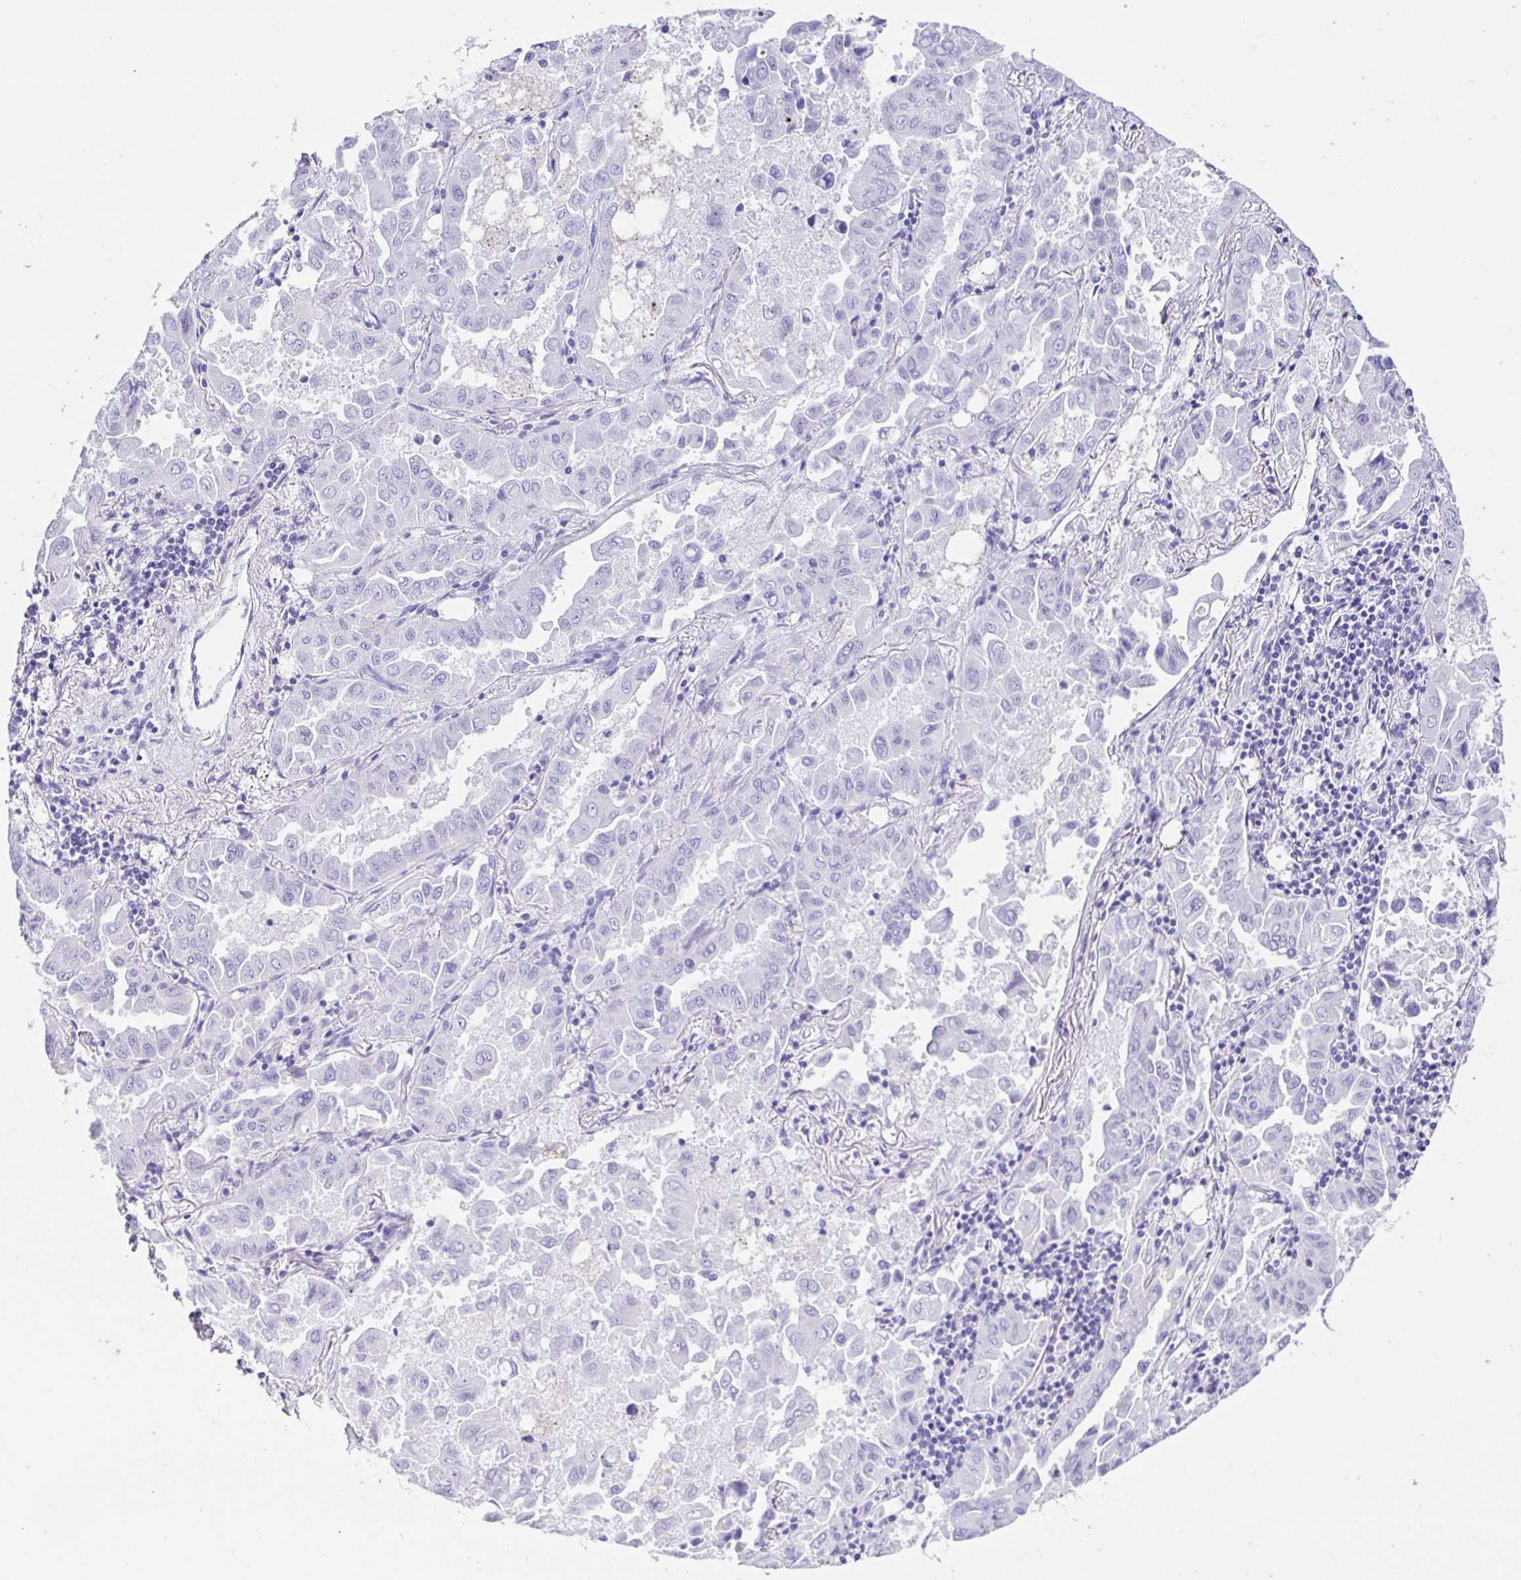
{"staining": {"intensity": "negative", "quantity": "none", "location": "none"}, "tissue": "lung cancer", "cell_type": "Tumor cells", "image_type": "cancer", "snomed": [{"axis": "morphology", "description": "Adenocarcinoma, NOS"}, {"axis": "topography", "description": "Lung"}], "caption": "This is a histopathology image of immunohistochemistry (IHC) staining of lung cancer (adenocarcinoma), which shows no expression in tumor cells.", "gene": "PRAMEF19", "patient": {"sex": "male", "age": 64}}